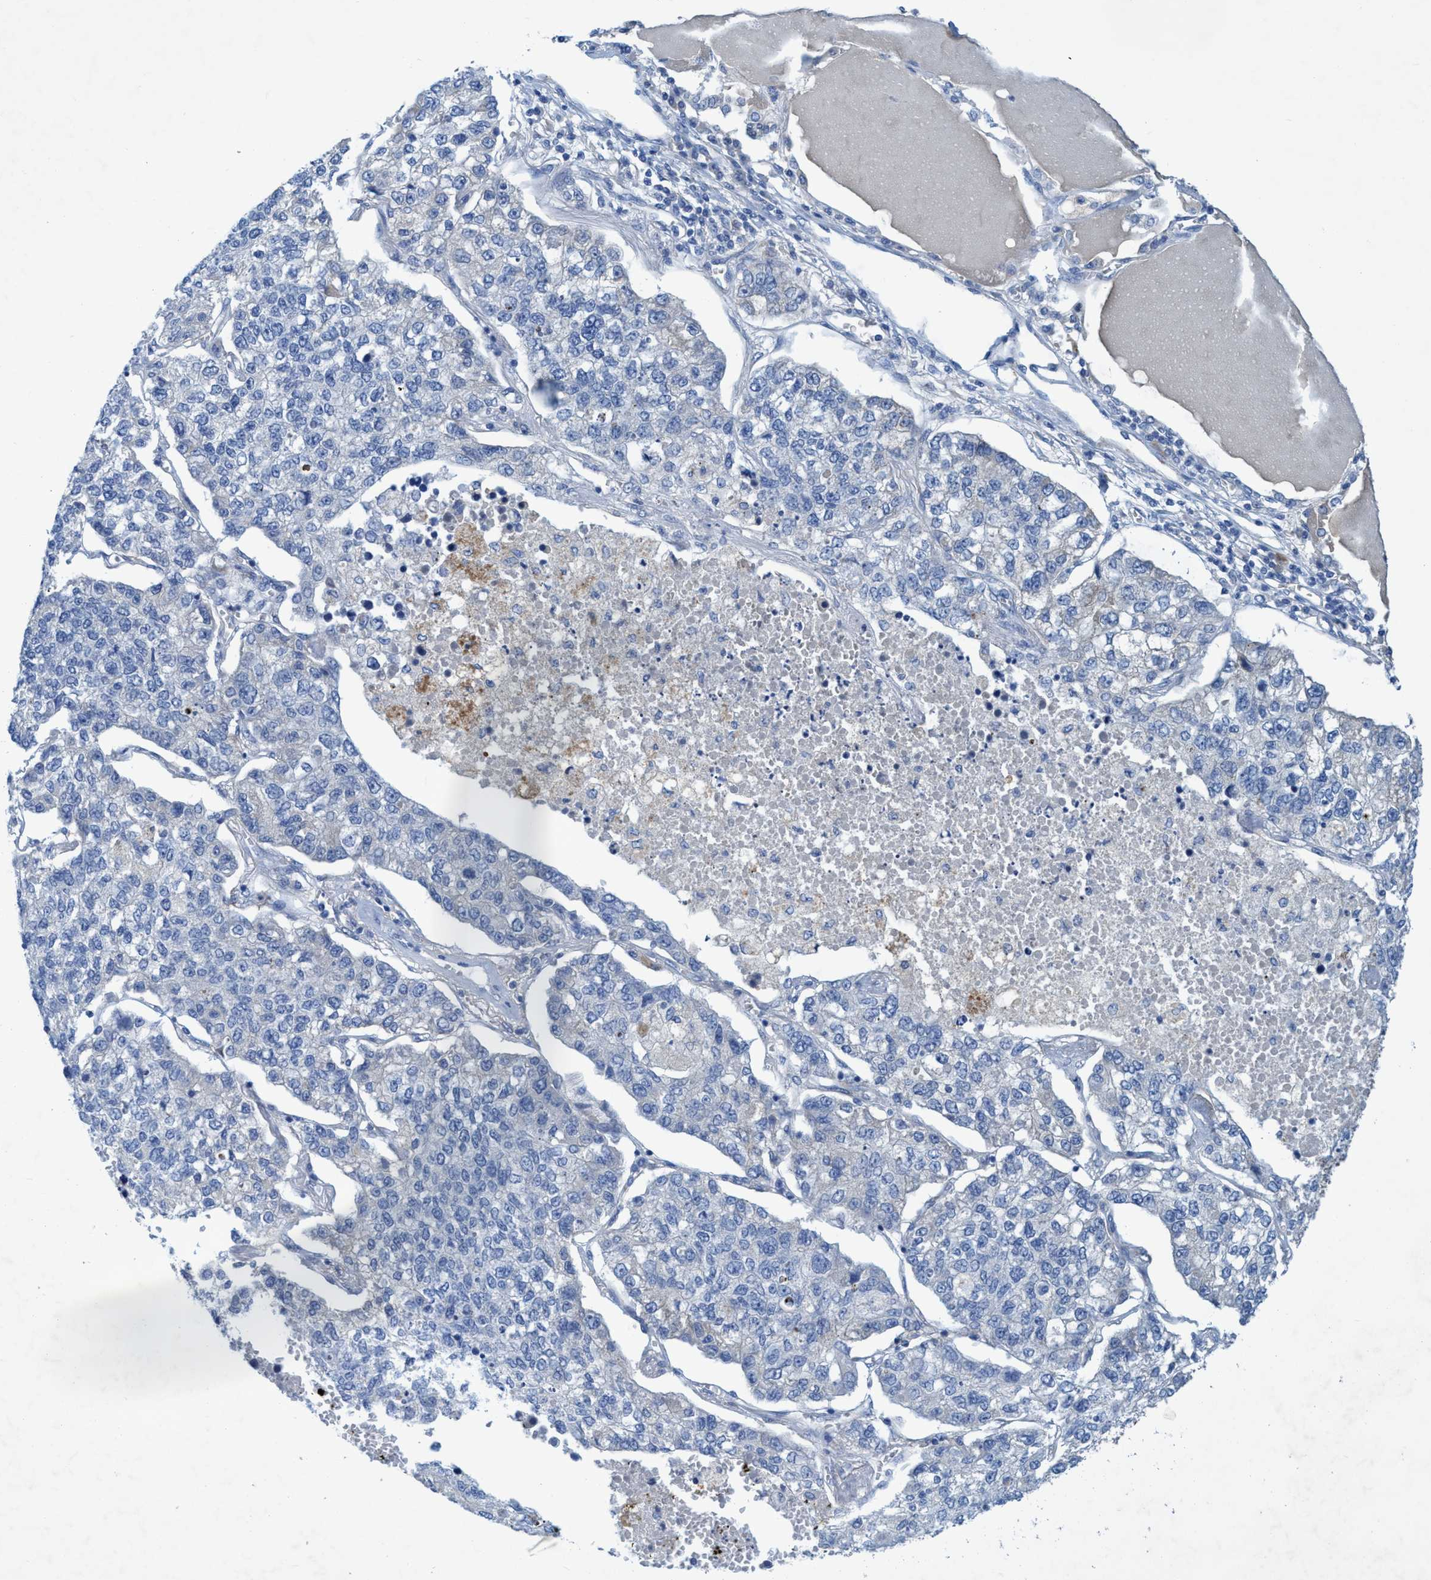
{"staining": {"intensity": "negative", "quantity": "none", "location": "none"}, "tissue": "lung cancer", "cell_type": "Tumor cells", "image_type": "cancer", "snomed": [{"axis": "morphology", "description": "Adenocarcinoma, NOS"}, {"axis": "topography", "description": "Lung"}], "caption": "An IHC histopathology image of lung cancer is shown. There is no staining in tumor cells of lung cancer.", "gene": "GULP1", "patient": {"sex": "male", "age": 49}}